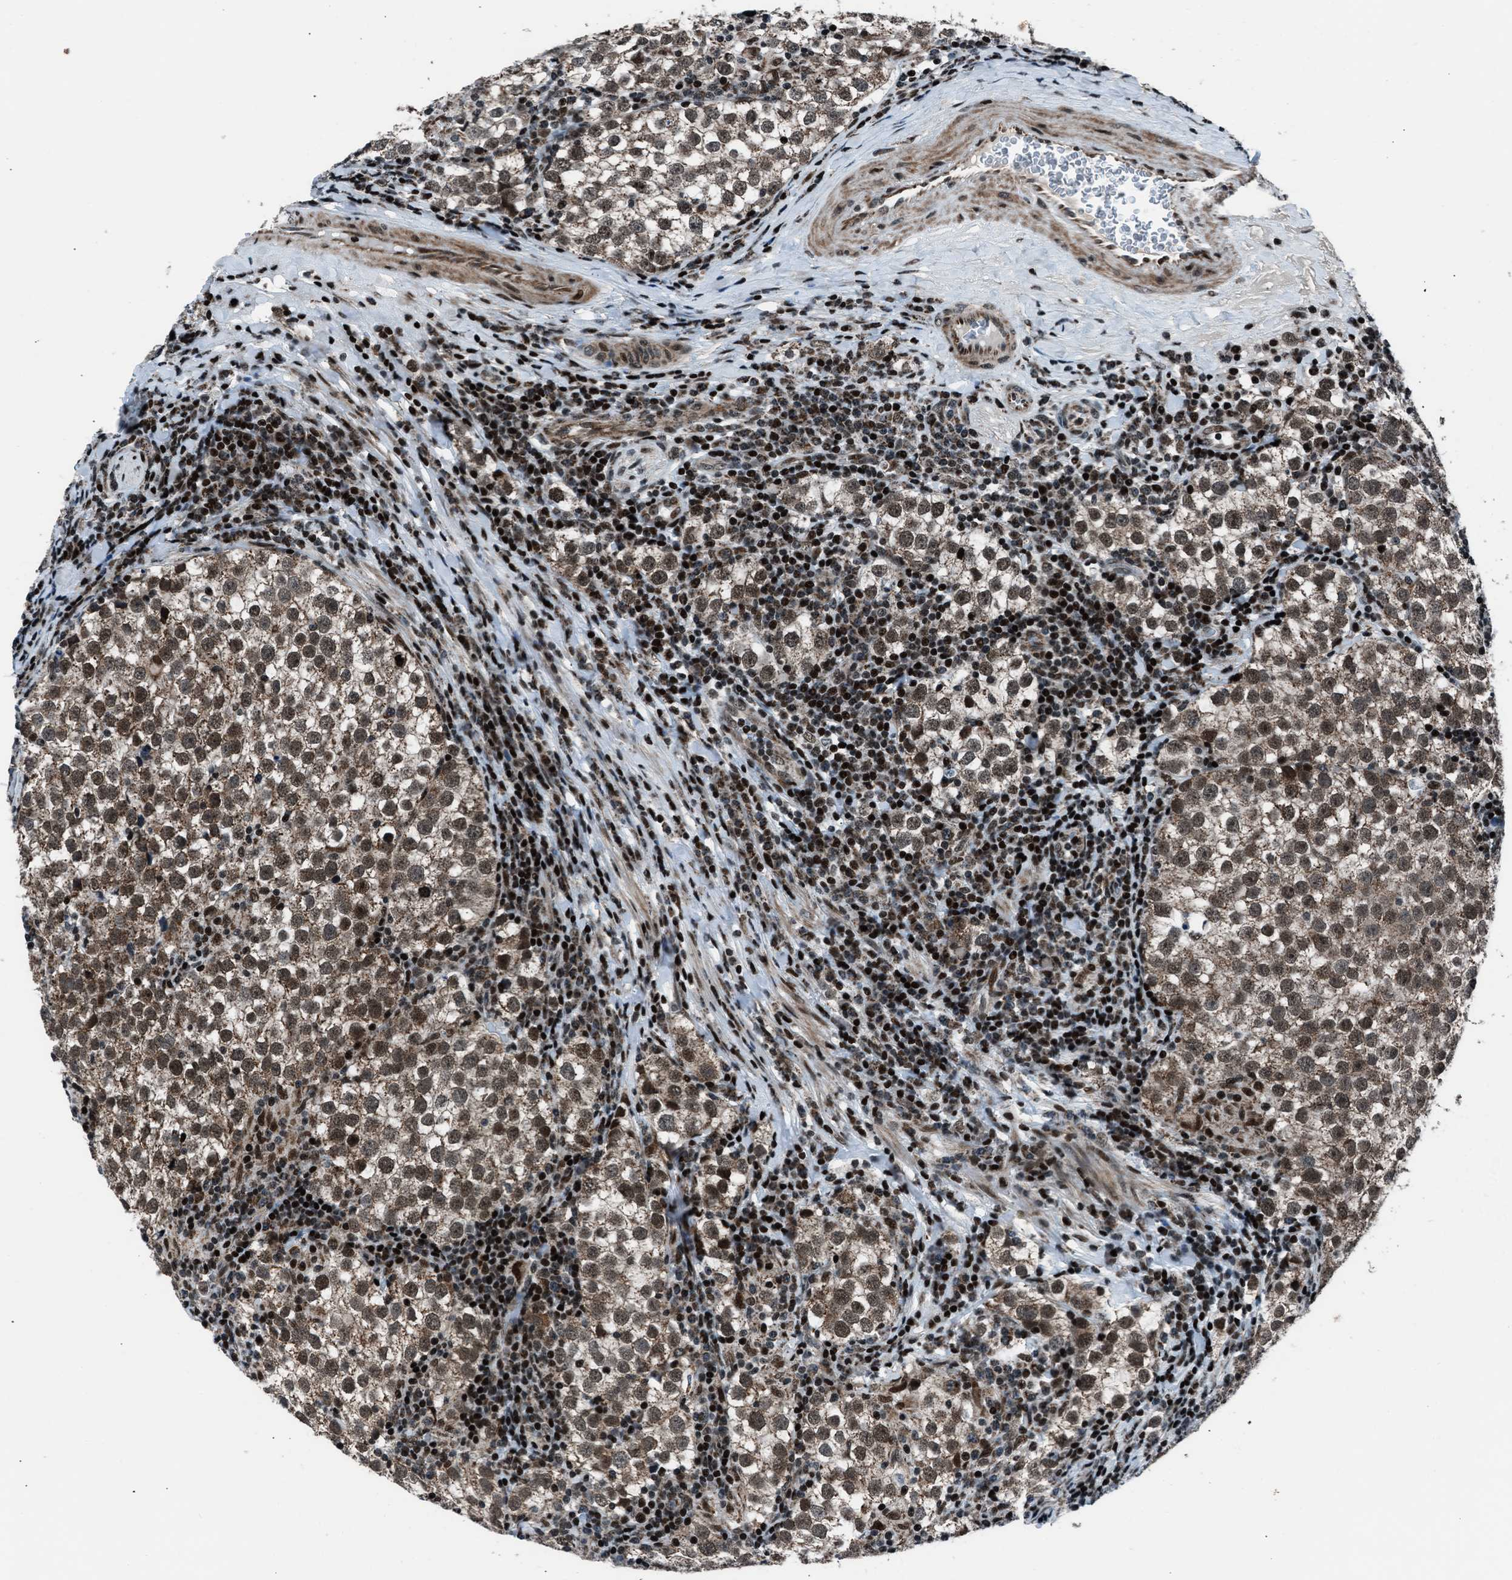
{"staining": {"intensity": "moderate", "quantity": ">75%", "location": "cytoplasmic/membranous,nuclear"}, "tissue": "testis cancer", "cell_type": "Tumor cells", "image_type": "cancer", "snomed": [{"axis": "morphology", "description": "Seminoma, NOS"}, {"axis": "morphology", "description": "Carcinoma, Embryonal, NOS"}, {"axis": "topography", "description": "Testis"}], "caption": "A histopathology image showing moderate cytoplasmic/membranous and nuclear expression in about >75% of tumor cells in embryonal carcinoma (testis), as visualized by brown immunohistochemical staining.", "gene": "MORC3", "patient": {"sex": "male", "age": 36}}